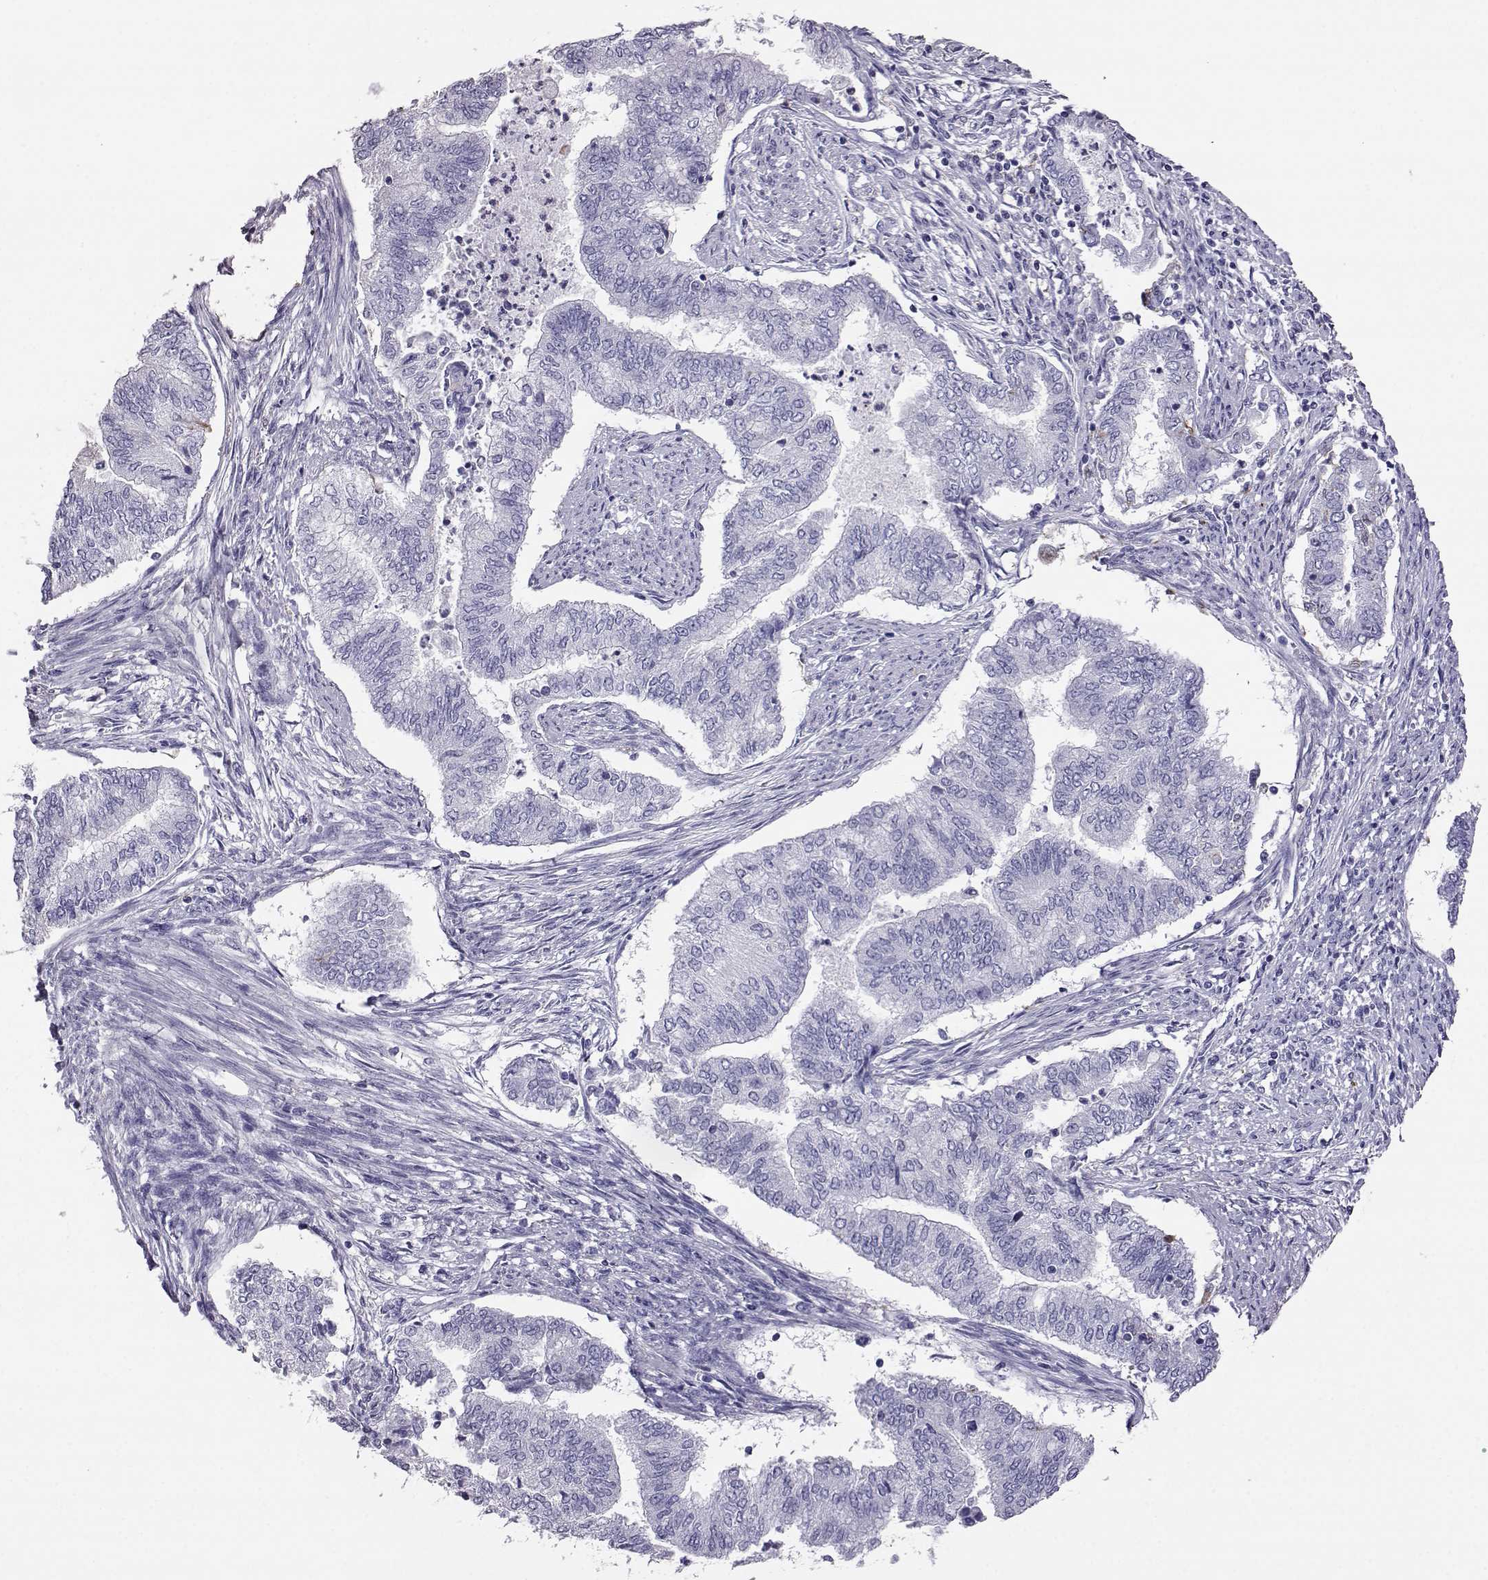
{"staining": {"intensity": "negative", "quantity": "none", "location": "none"}, "tissue": "endometrial cancer", "cell_type": "Tumor cells", "image_type": "cancer", "snomed": [{"axis": "morphology", "description": "Adenocarcinoma, NOS"}, {"axis": "topography", "description": "Endometrium"}], "caption": "Histopathology image shows no significant protein expression in tumor cells of endometrial adenocarcinoma.", "gene": "AKR1B1", "patient": {"sex": "female", "age": 65}}